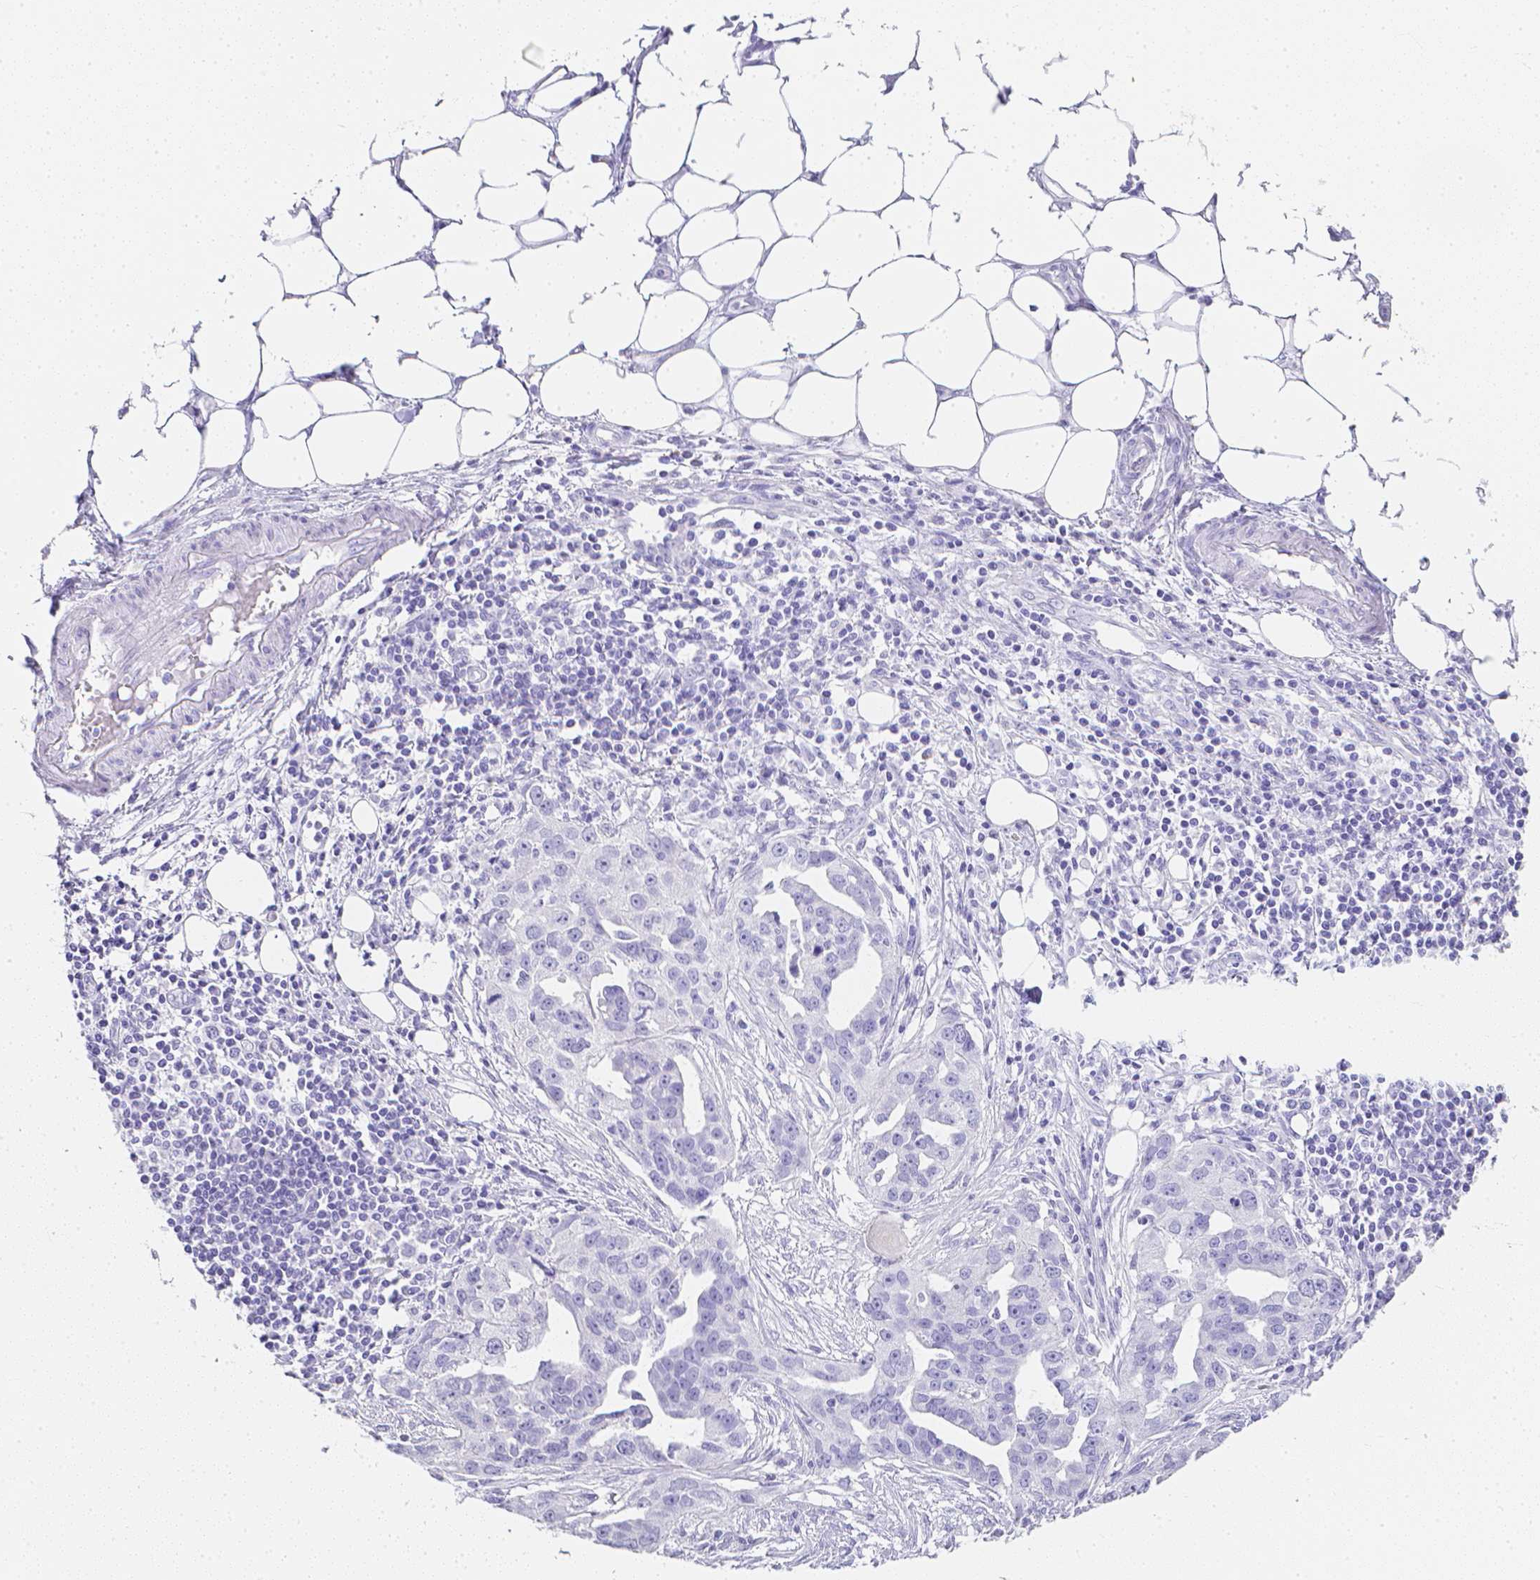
{"staining": {"intensity": "negative", "quantity": "none", "location": "none"}, "tissue": "ovarian cancer", "cell_type": "Tumor cells", "image_type": "cancer", "snomed": [{"axis": "morphology", "description": "Carcinoma, endometroid"}, {"axis": "morphology", "description": "Cystadenocarcinoma, serous, NOS"}, {"axis": "topography", "description": "Ovary"}], "caption": "A high-resolution image shows IHC staining of ovarian serous cystadenocarcinoma, which shows no significant expression in tumor cells.", "gene": "LGALS4", "patient": {"sex": "female", "age": 45}}